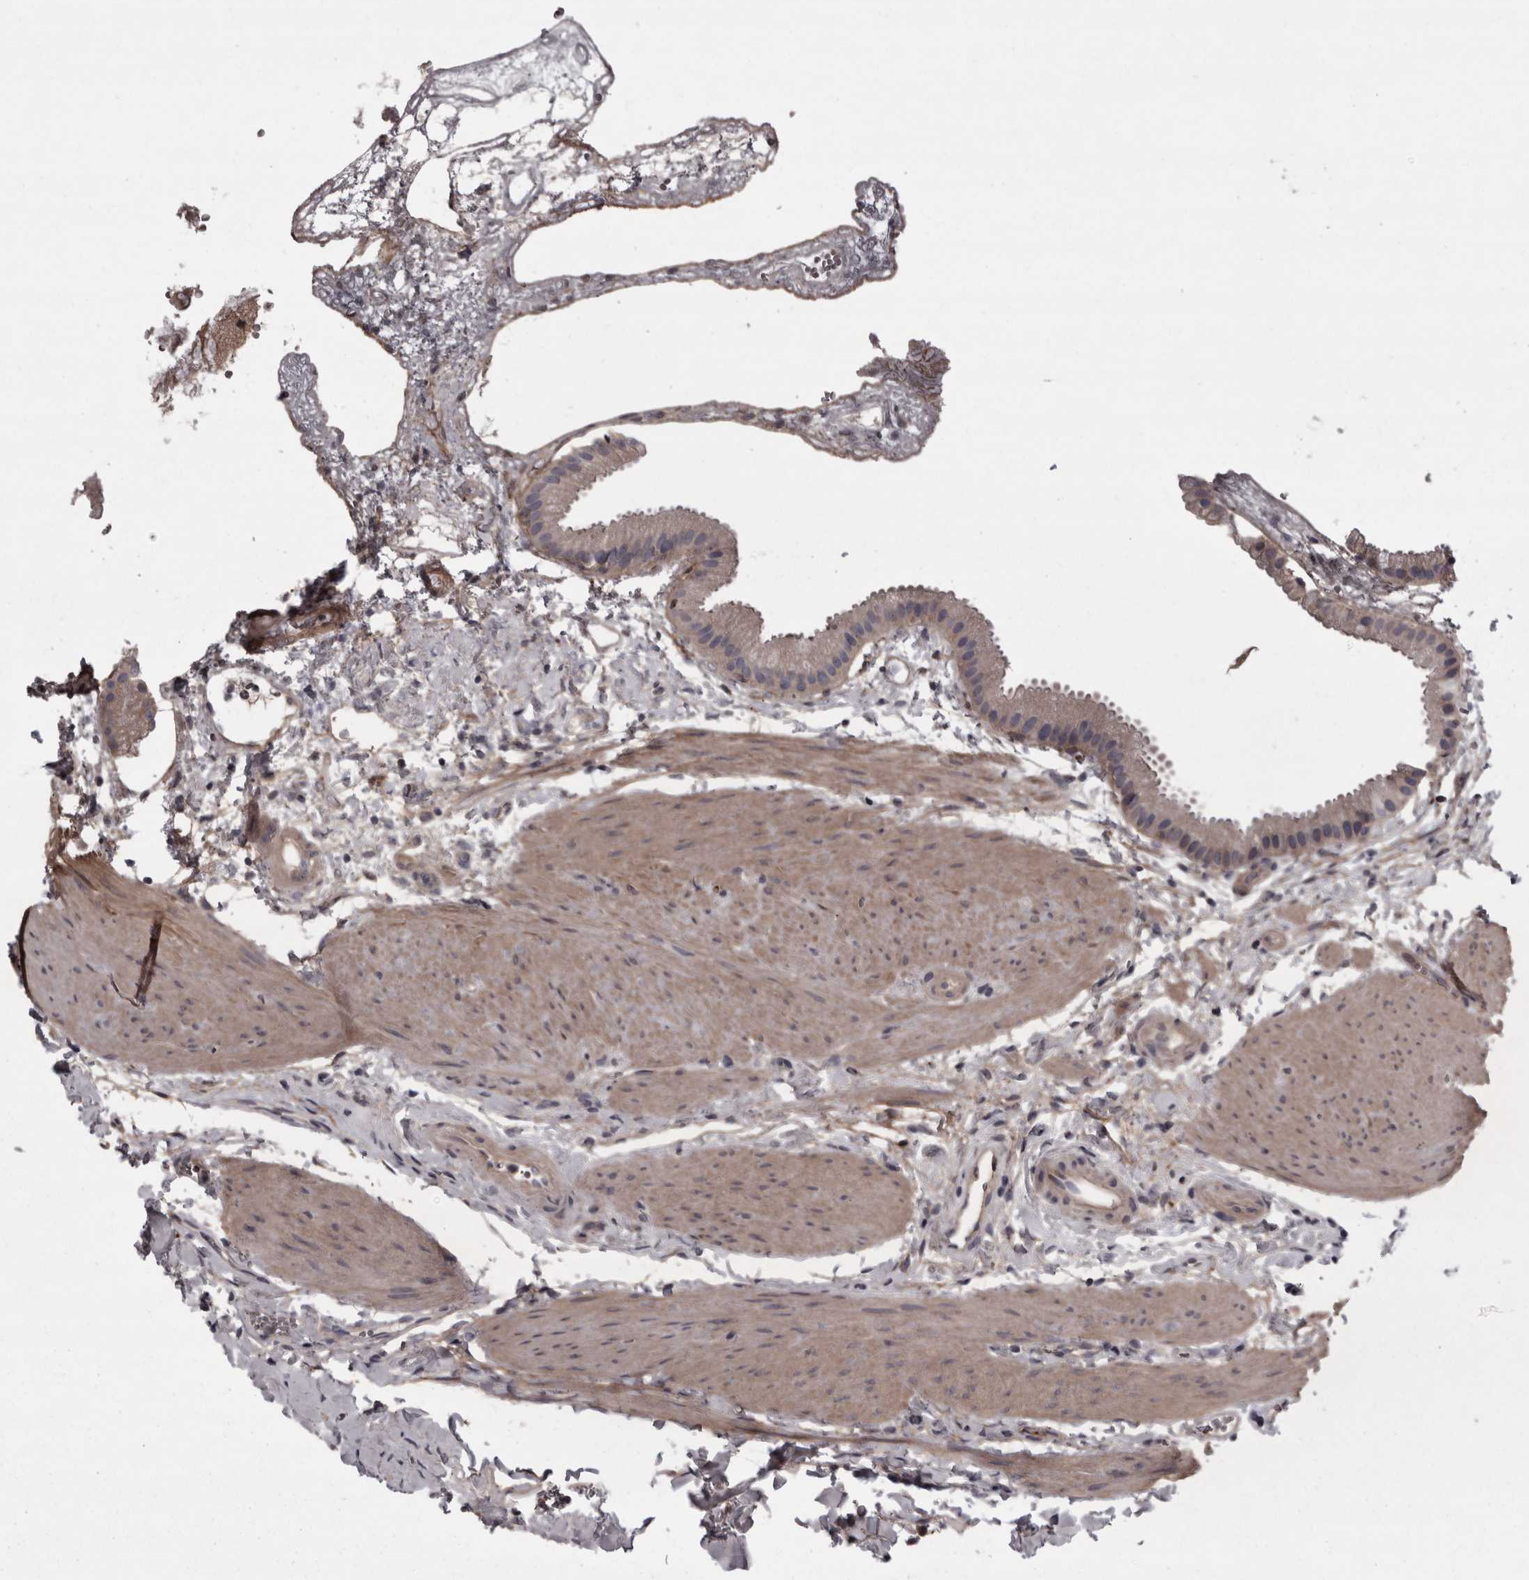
{"staining": {"intensity": "weak", "quantity": "25%-75%", "location": "cytoplasmic/membranous"}, "tissue": "gallbladder", "cell_type": "Glandular cells", "image_type": "normal", "snomed": [{"axis": "morphology", "description": "Normal tissue, NOS"}, {"axis": "topography", "description": "Gallbladder"}], "caption": "Weak cytoplasmic/membranous expression for a protein is appreciated in about 25%-75% of glandular cells of unremarkable gallbladder using immunohistochemistry (IHC).", "gene": "RSU1", "patient": {"sex": "female", "age": 64}}